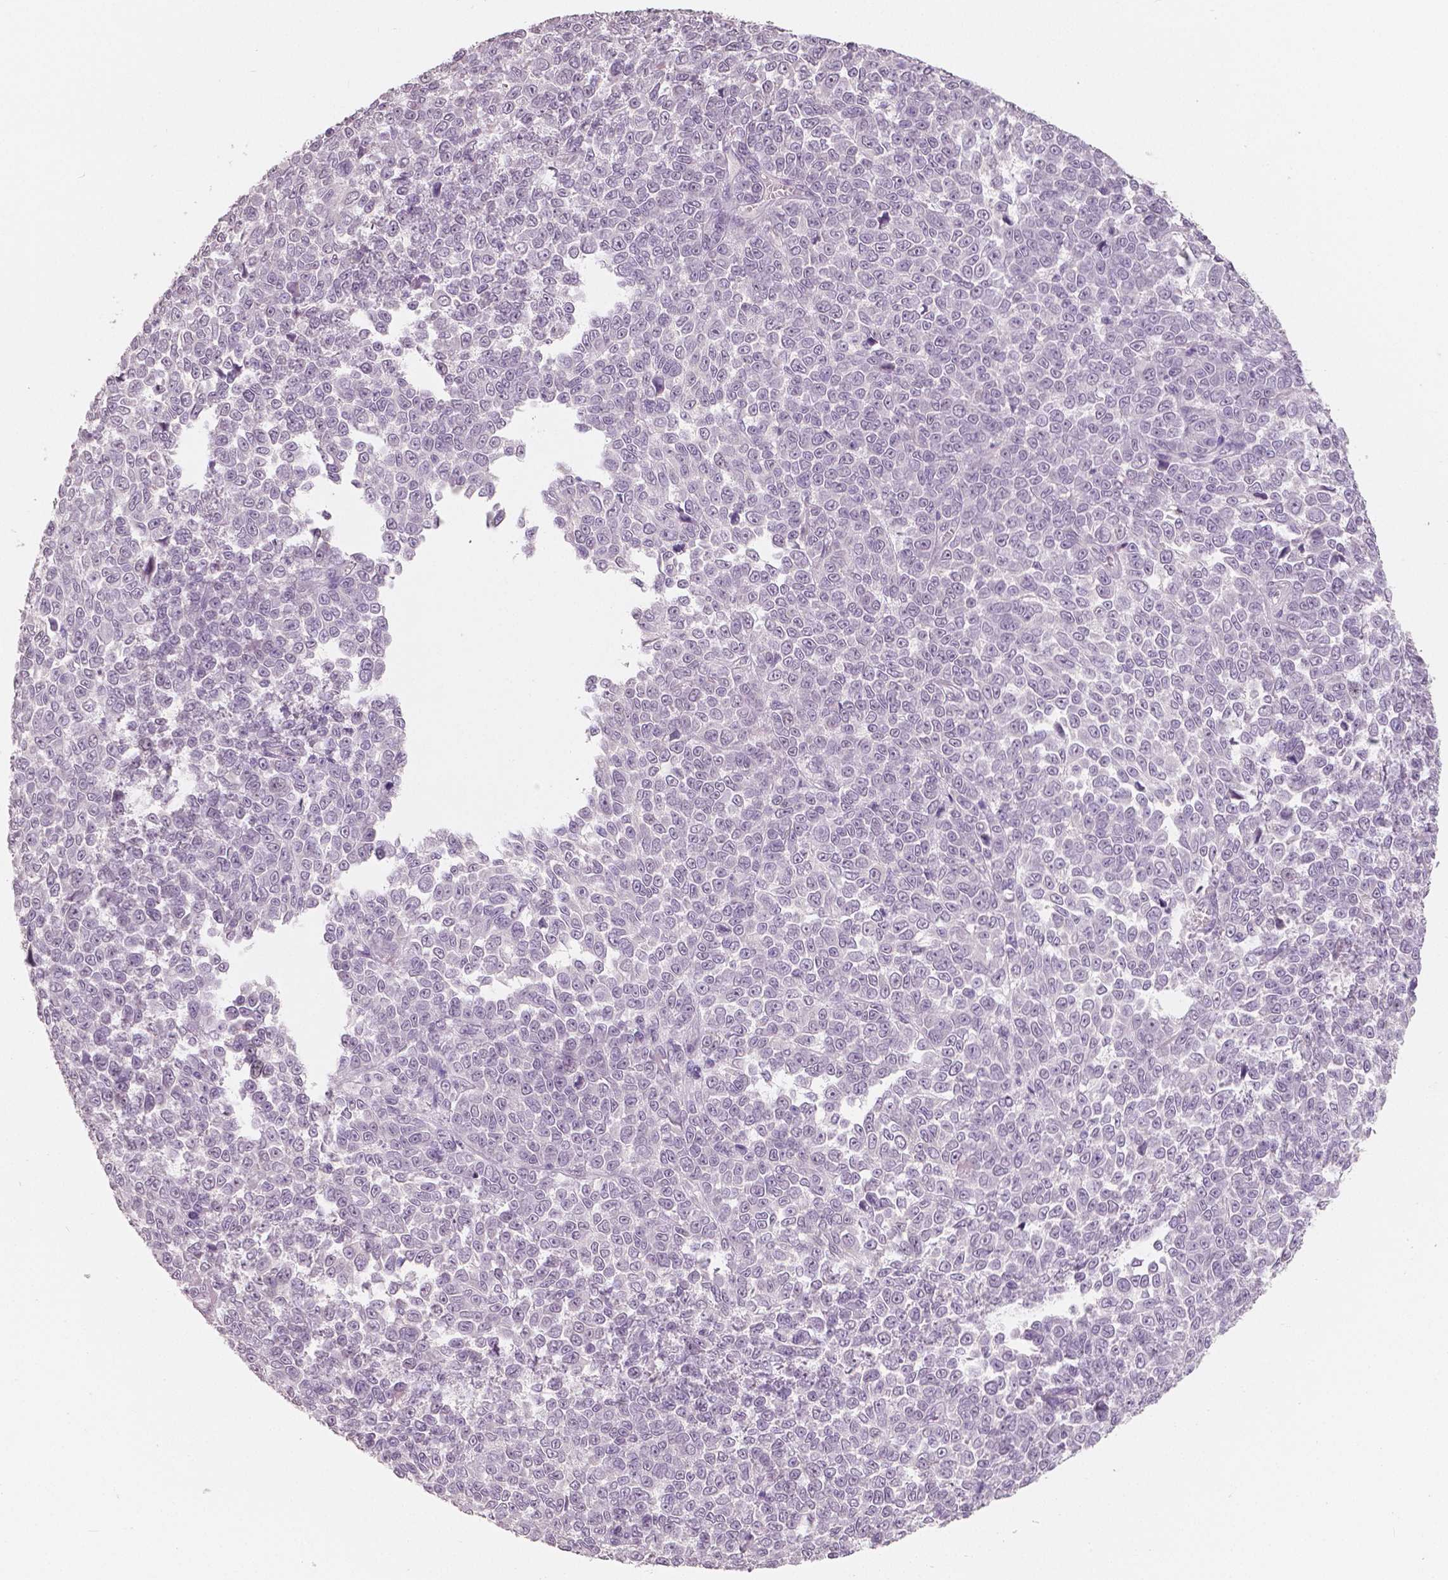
{"staining": {"intensity": "negative", "quantity": "none", "location": "none"}, "tissue": "melanoma", "cell_type": "Tumor cells", "image_type": "cancer", "snomed": [{"axis": "morphology", "description": "Malignant melanoma, NOS"}, {"axis": "topography", "description": "Skin"}], "caption": "Immunohistochemistry of melanoma displays no staining in tumor cells. Brightfield microscopy of immunohistochemistry stained with DAB (brown) and hematoxylin (blue), captured at high magnification.", "gene": "NECAB1", "patient": {"sex": "female", "age": 95}}